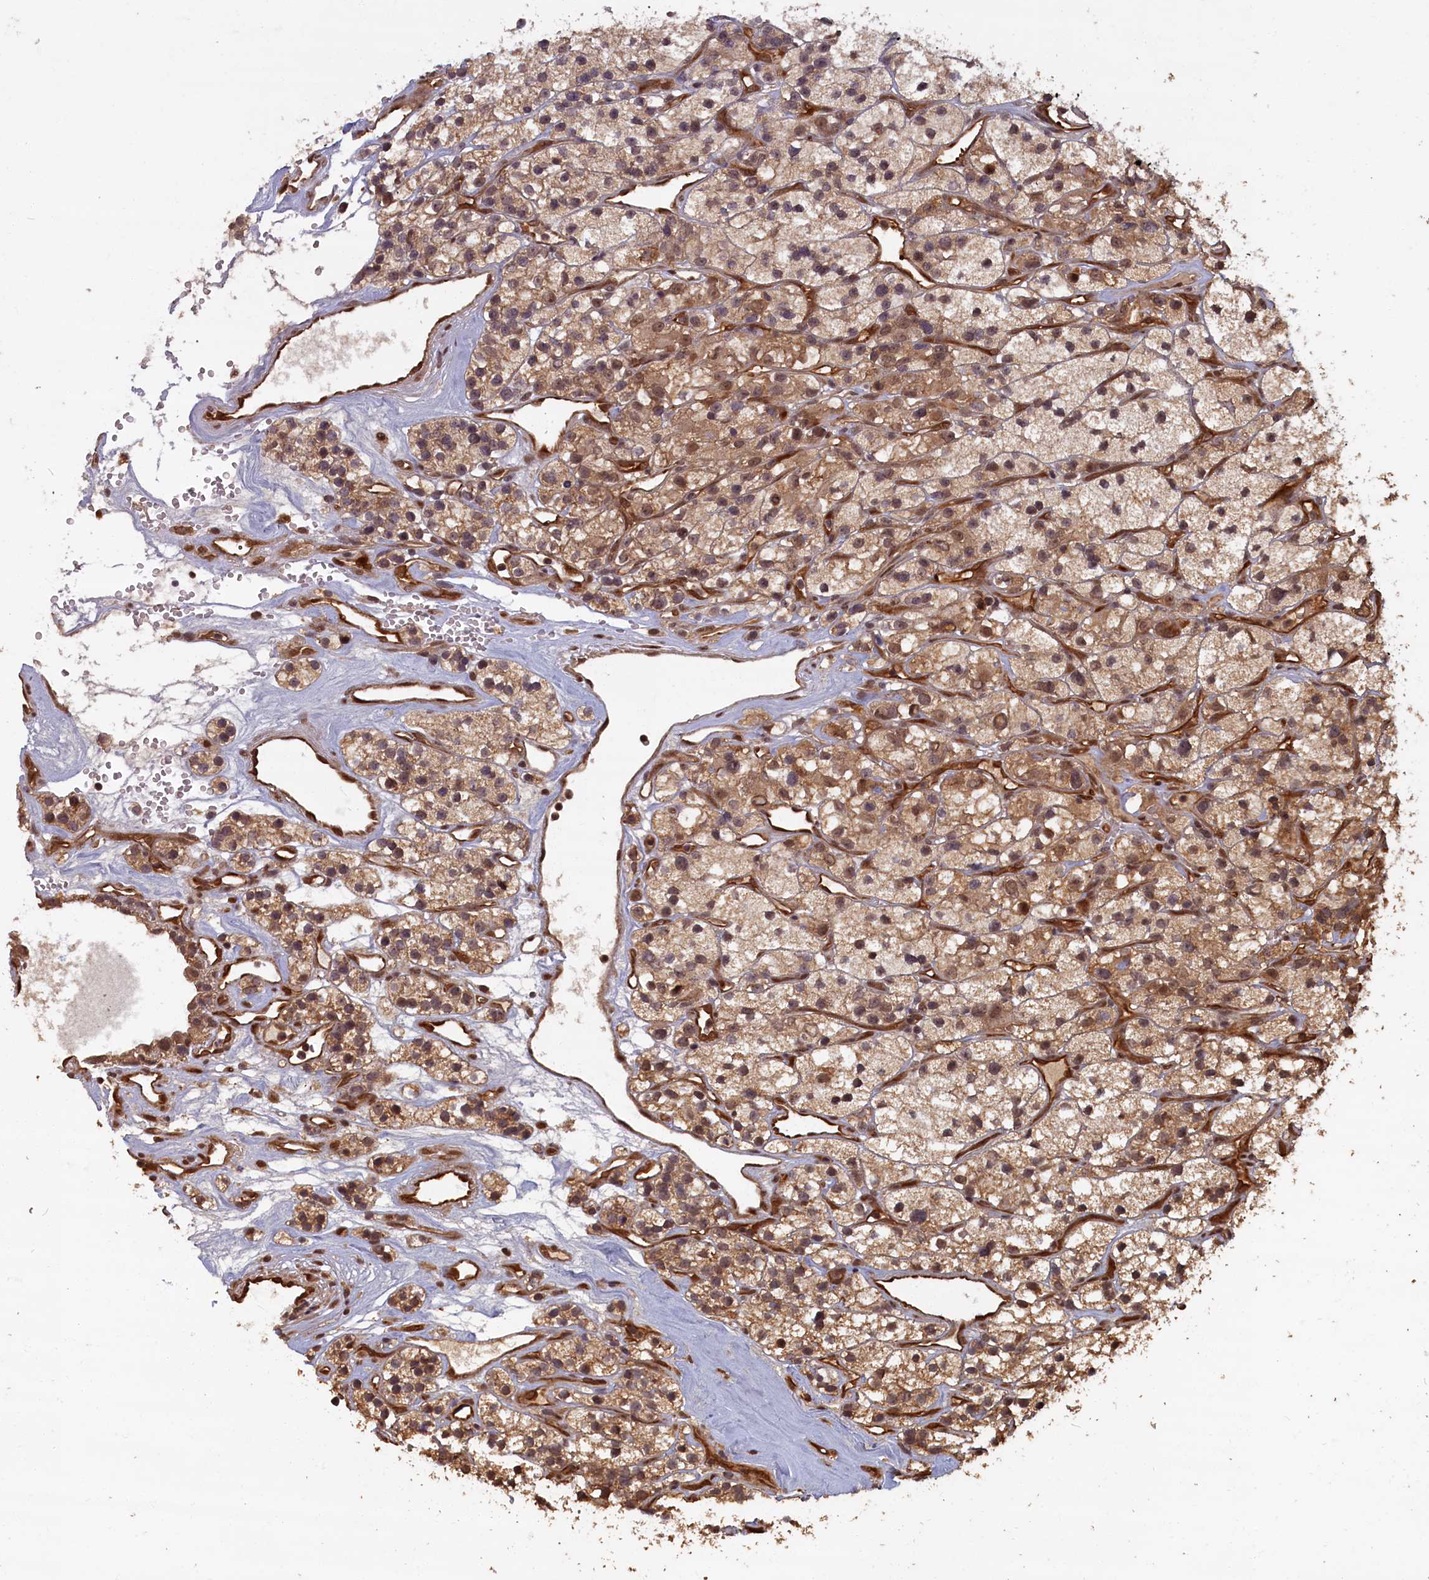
{"staining": {"intensity": "moderate", "quantity": ">75%", "location": "cytoplasmic/membranous,nuclear"}, "tissue": "renal cancer", "cell_type": "Tumor cells", "image_type": "cancer", "snomed": [{"axis": "morphology", "description": "Adenocarcinoma, NOS"}, {"axis": "topography", "description": "Kidney"}], "caption": "A brown stain shows moderate cytoplasmic/membranous and nuclear expression of a protein in renal cancer tumor cells.", "gene": "HIF3A", "patient": {"sex": "female", "age": 57}}